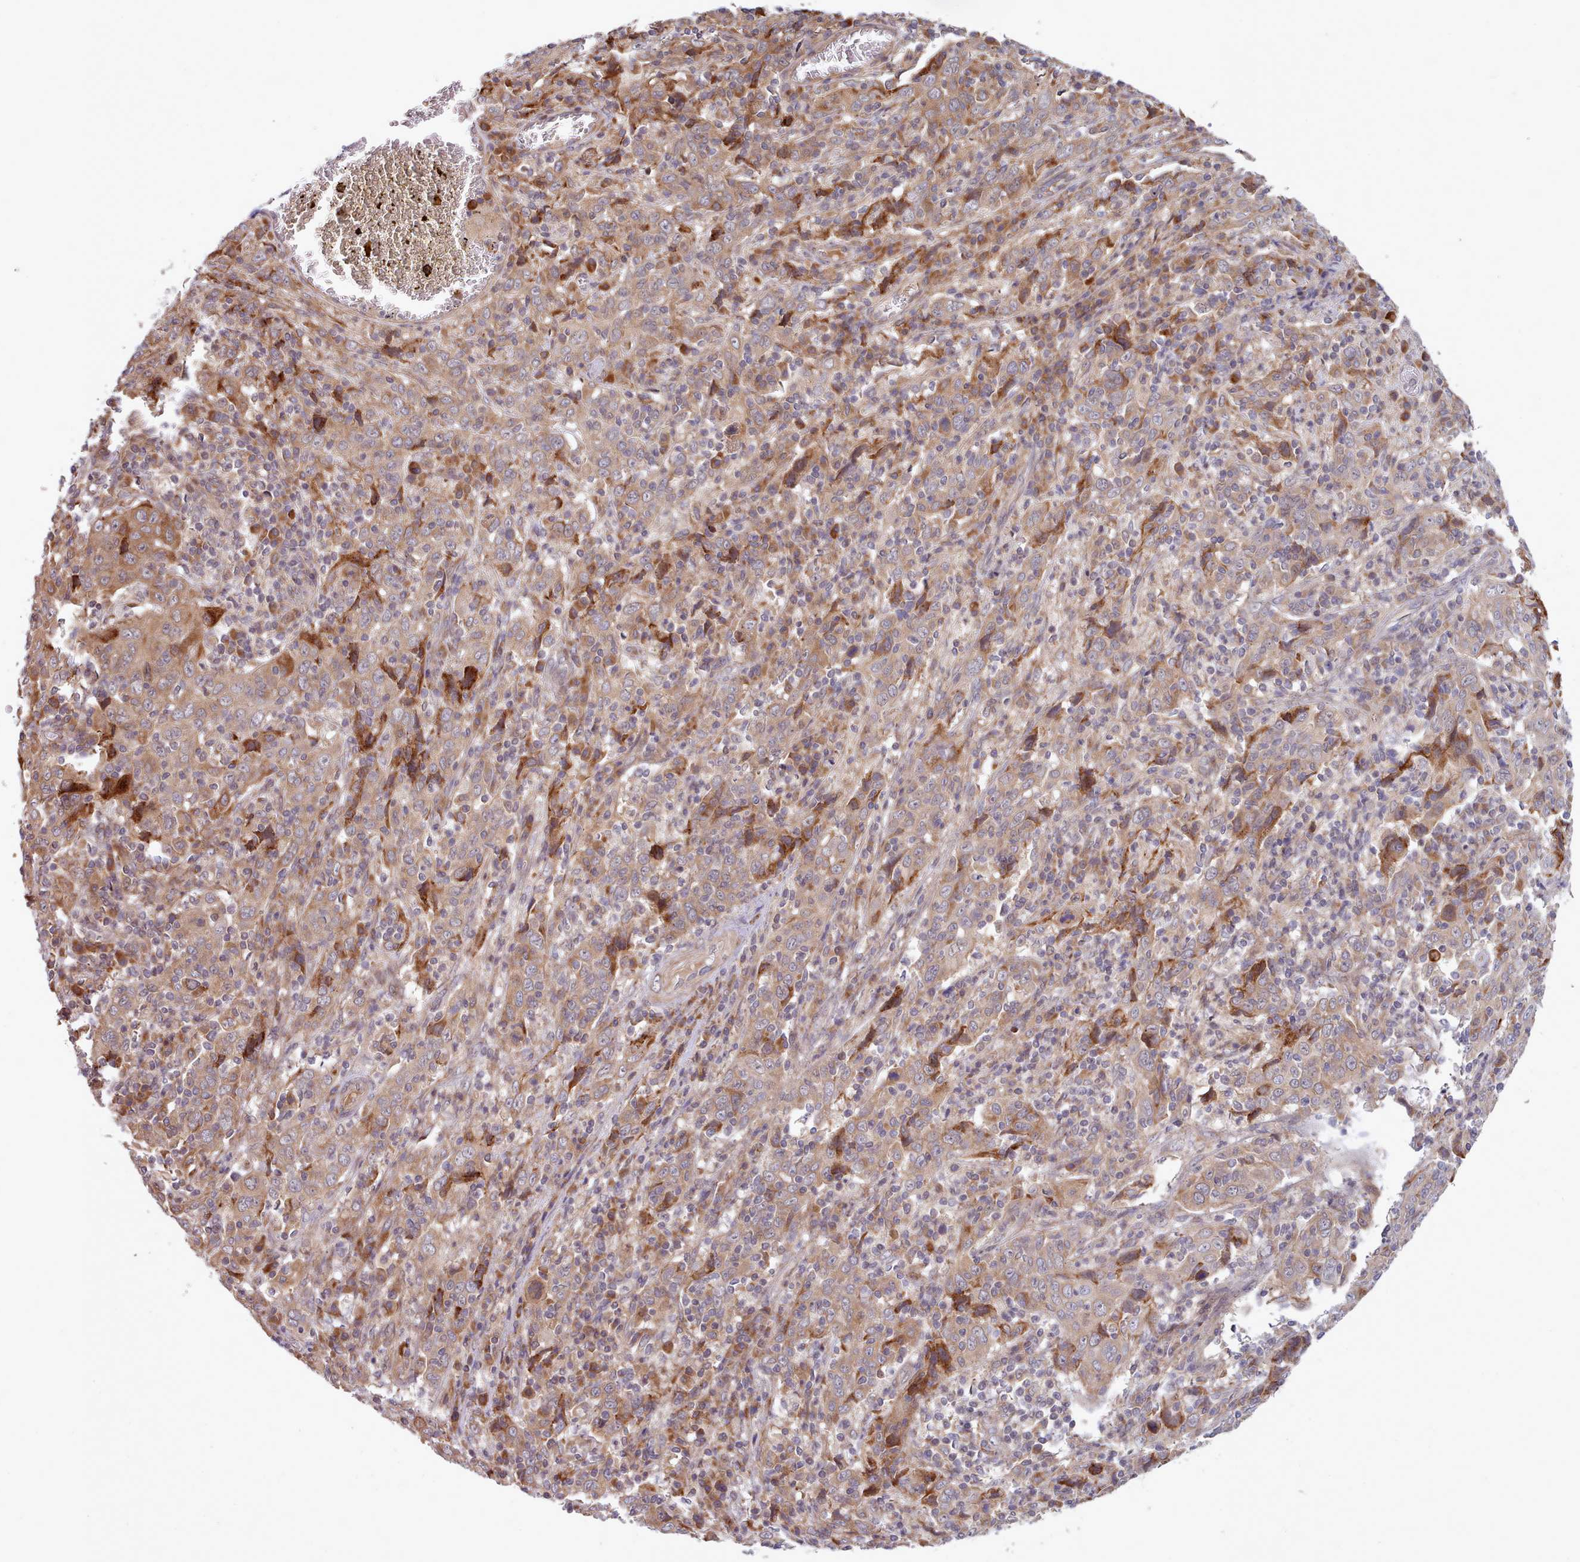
{"staining": {"intensity": "moderate", "quantity": "25%-75%", "location": "cytoplasmic/membranous"}, "tissue": "cervical cancer", "cell_type": "Tumor cells", "image_type": "cancer", "snomed": [{"axis": "morphology", "description": "Squamous cell carcinoma, NOS"}, {"axis": "topography", "description": "Cervix"}], "caption": "This histopathology image shows IHC staining of human cervical cancer, with medium moderate cytoplasmic/membranous expression in approximately 25%-75% of tumor cells.", "gene": "TRIM26", "patient": {"sex": "female", "age": 46}}